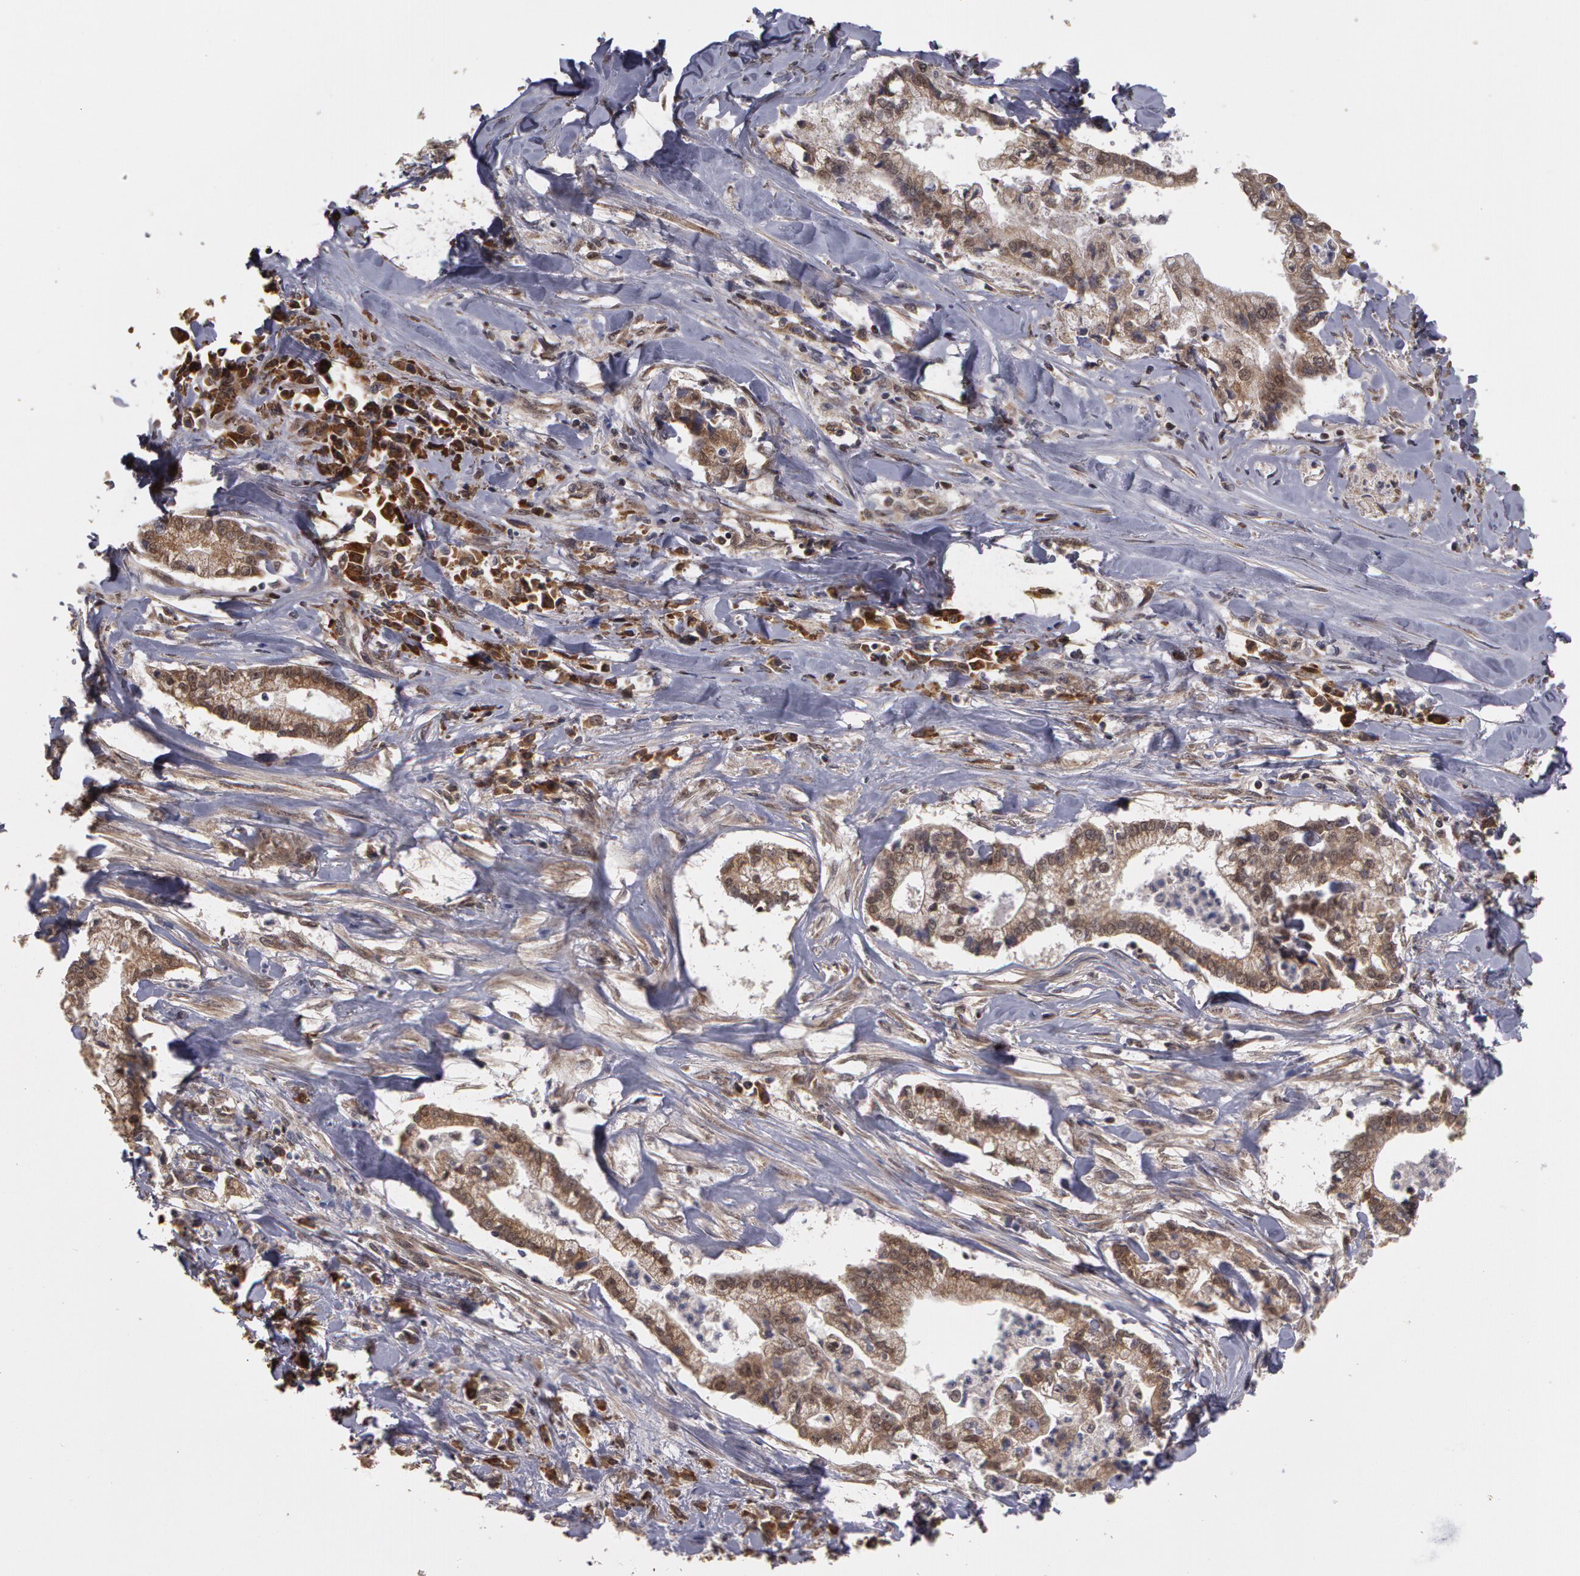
{"staining": {"intensity": "moderate", "quantity": ">75%", "location": "cytoplasmic/membranous"}, "tissue": "liver cancer", "cell_type": "Tumor cells", "image_type": "cancer", "snomed": [{"axis": "morphology", "description": "Cholangiocarcinoma"}, {"axis": "topography", "description": "Liver"}], "caption": "Protein analysis of liver cancer tissue demonstrates moderate cytoplasmic/membranous positivity in about >75% of tumor cells. The protein is shown in brown color, while the nuclei are stained blue.", "gene": "GLIS1", "patient": {"sex": "male", "age": 57}}